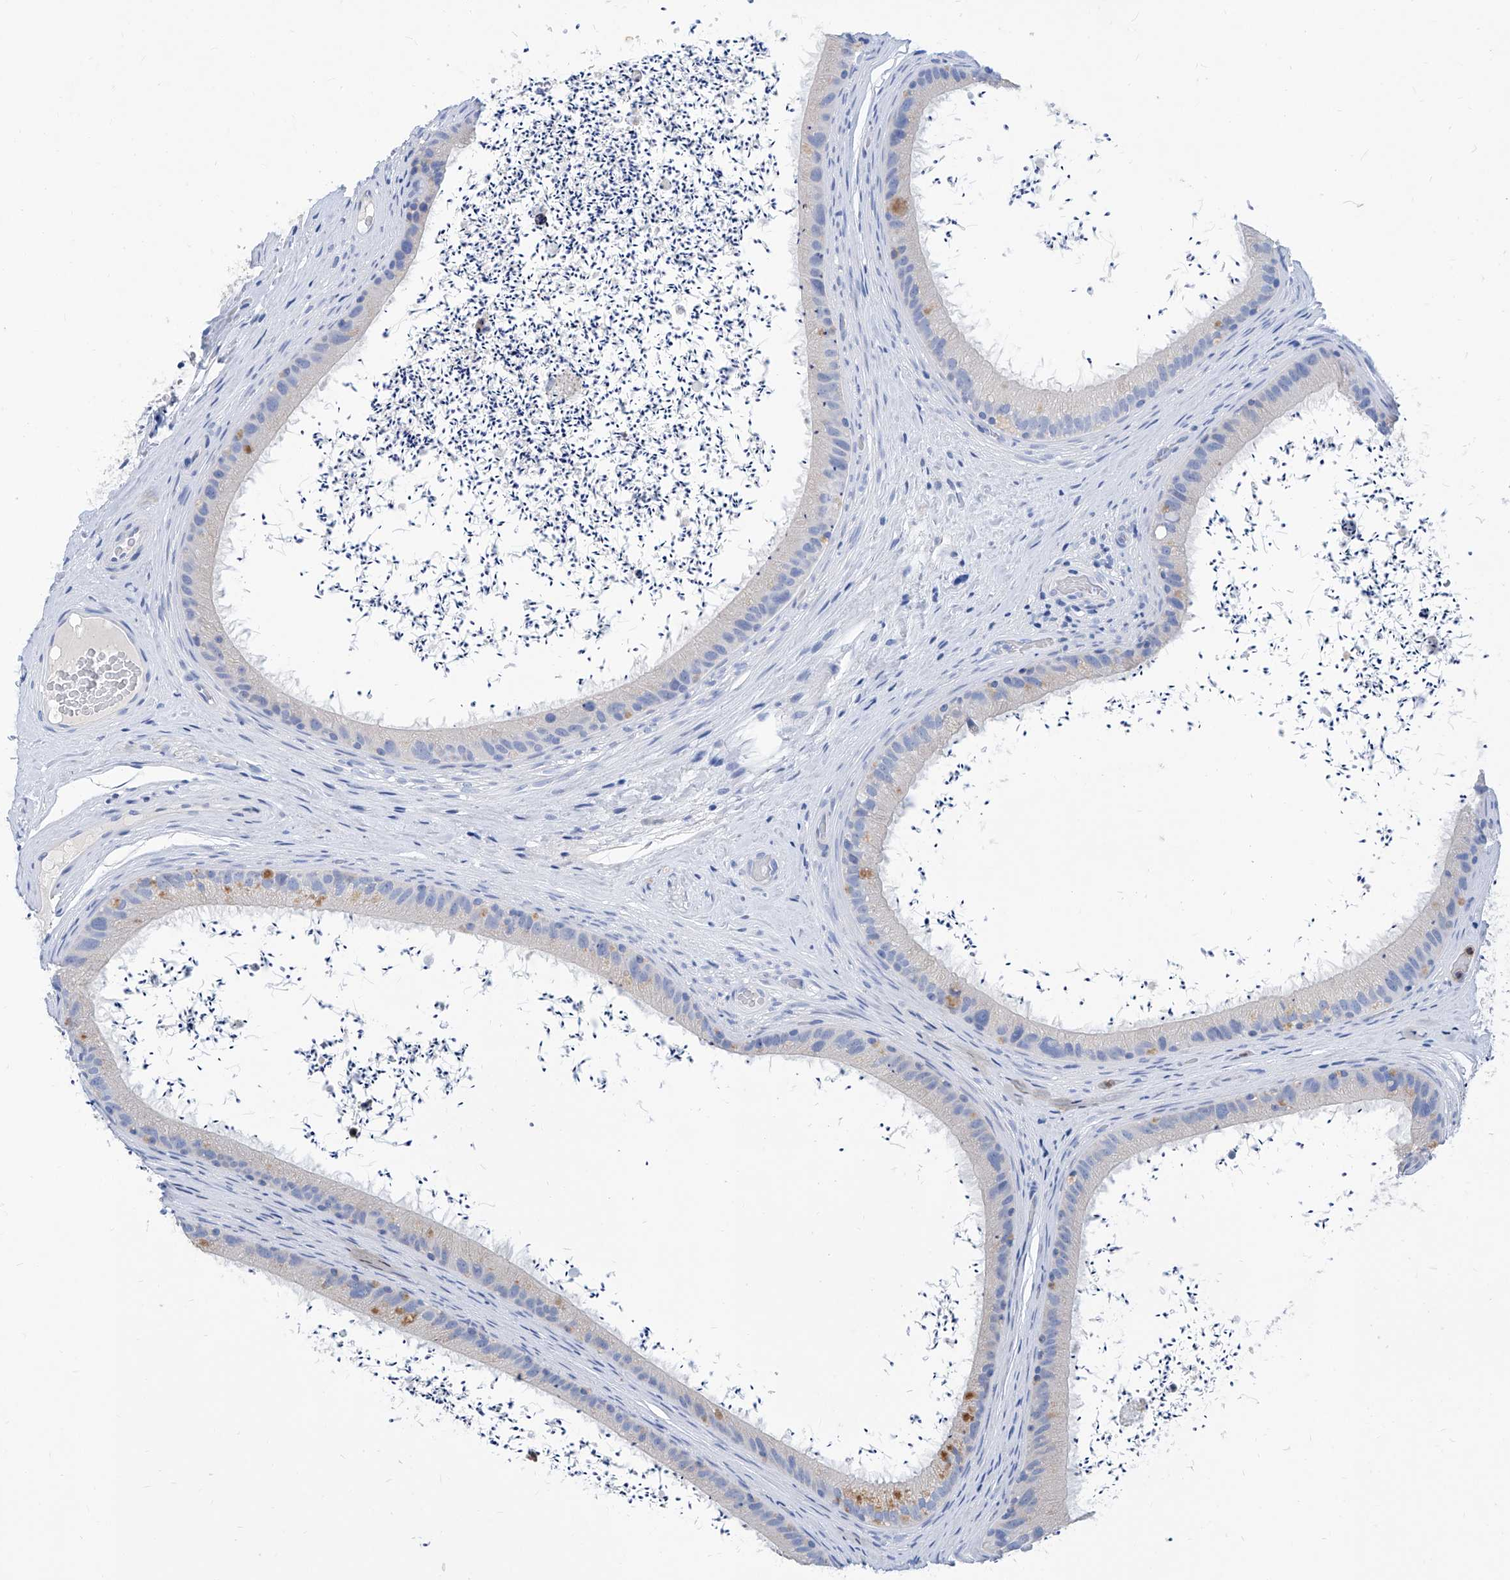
{"staining": {"intensity": "negative", "quantity": "none", "location": "none"}, "tissue": "epididymis", "cell_type": "Glandular cells", "image_type": "normal", "snomed": [{"axis": "morphology", "description": "Normal tissue, NOS"}, {"axis": "topography", "description": "Epididymis, spermatic cord, NOS"}], "caption": "This is a image of immunohistochemistry (IHC) staining of benign epididymis, which shows no staining in glandular cells.", "gene": "SLC25A29", "patient": {"sex": "male", "age": 50}}